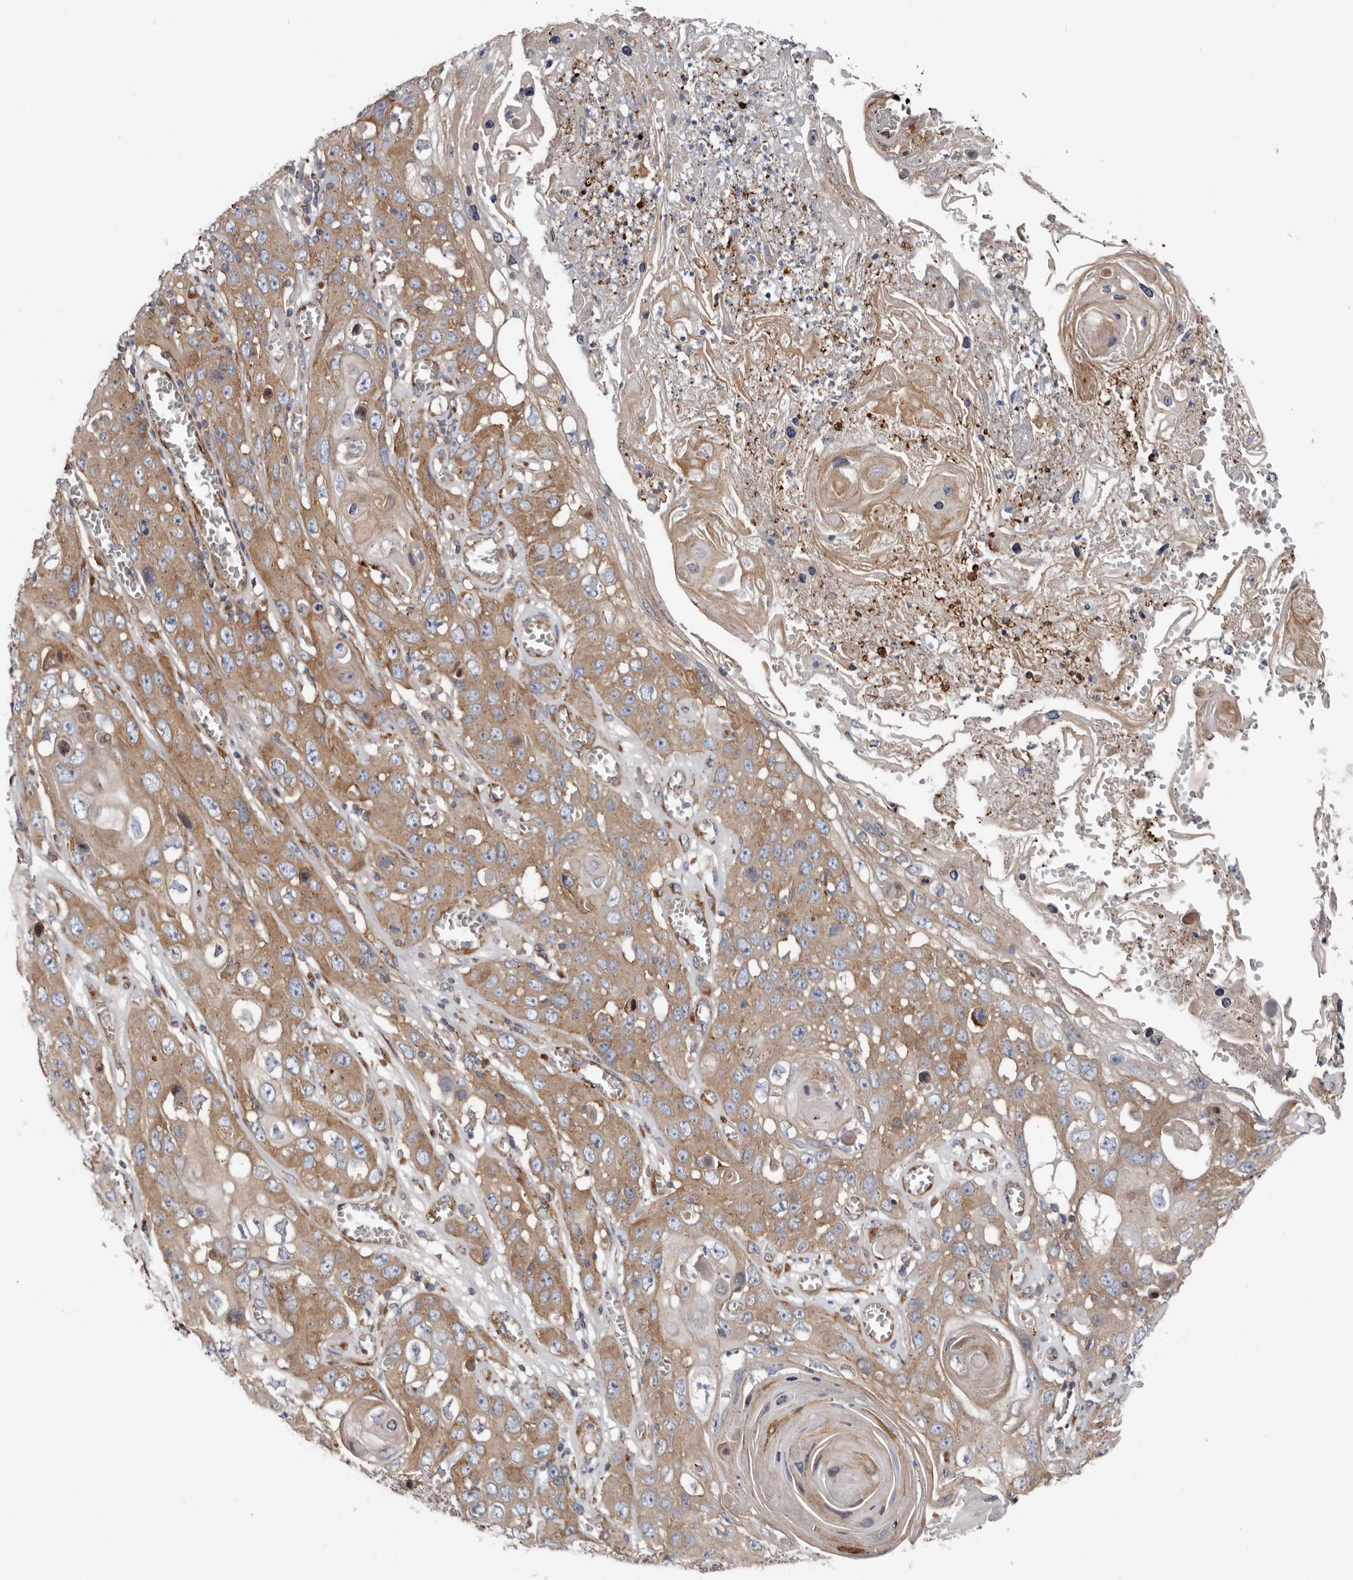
{"staining": {"intensity": "moderate", "quantity": ">75%", "location": "cytoplasmic/membranous"}, "tissue": "skin cancer", "cell_type": "Tumor cells", "image_type": "cancer", "snomed": [{"axis": "morphology", "description": "Squamous cell carcinoma, NOS"}, {"axis": "topography", "description": "Skin"}], "caption": "DAB (3,3'-diaminobenzidine) immunohistochemical staining of human skin squamous cell carcinoma shows moderate cytoplasmic/membranous protein positivity in about >75% of tumor cells.", "gene": "LUZP1", "patient": {"sex": "male", "age": 55}}